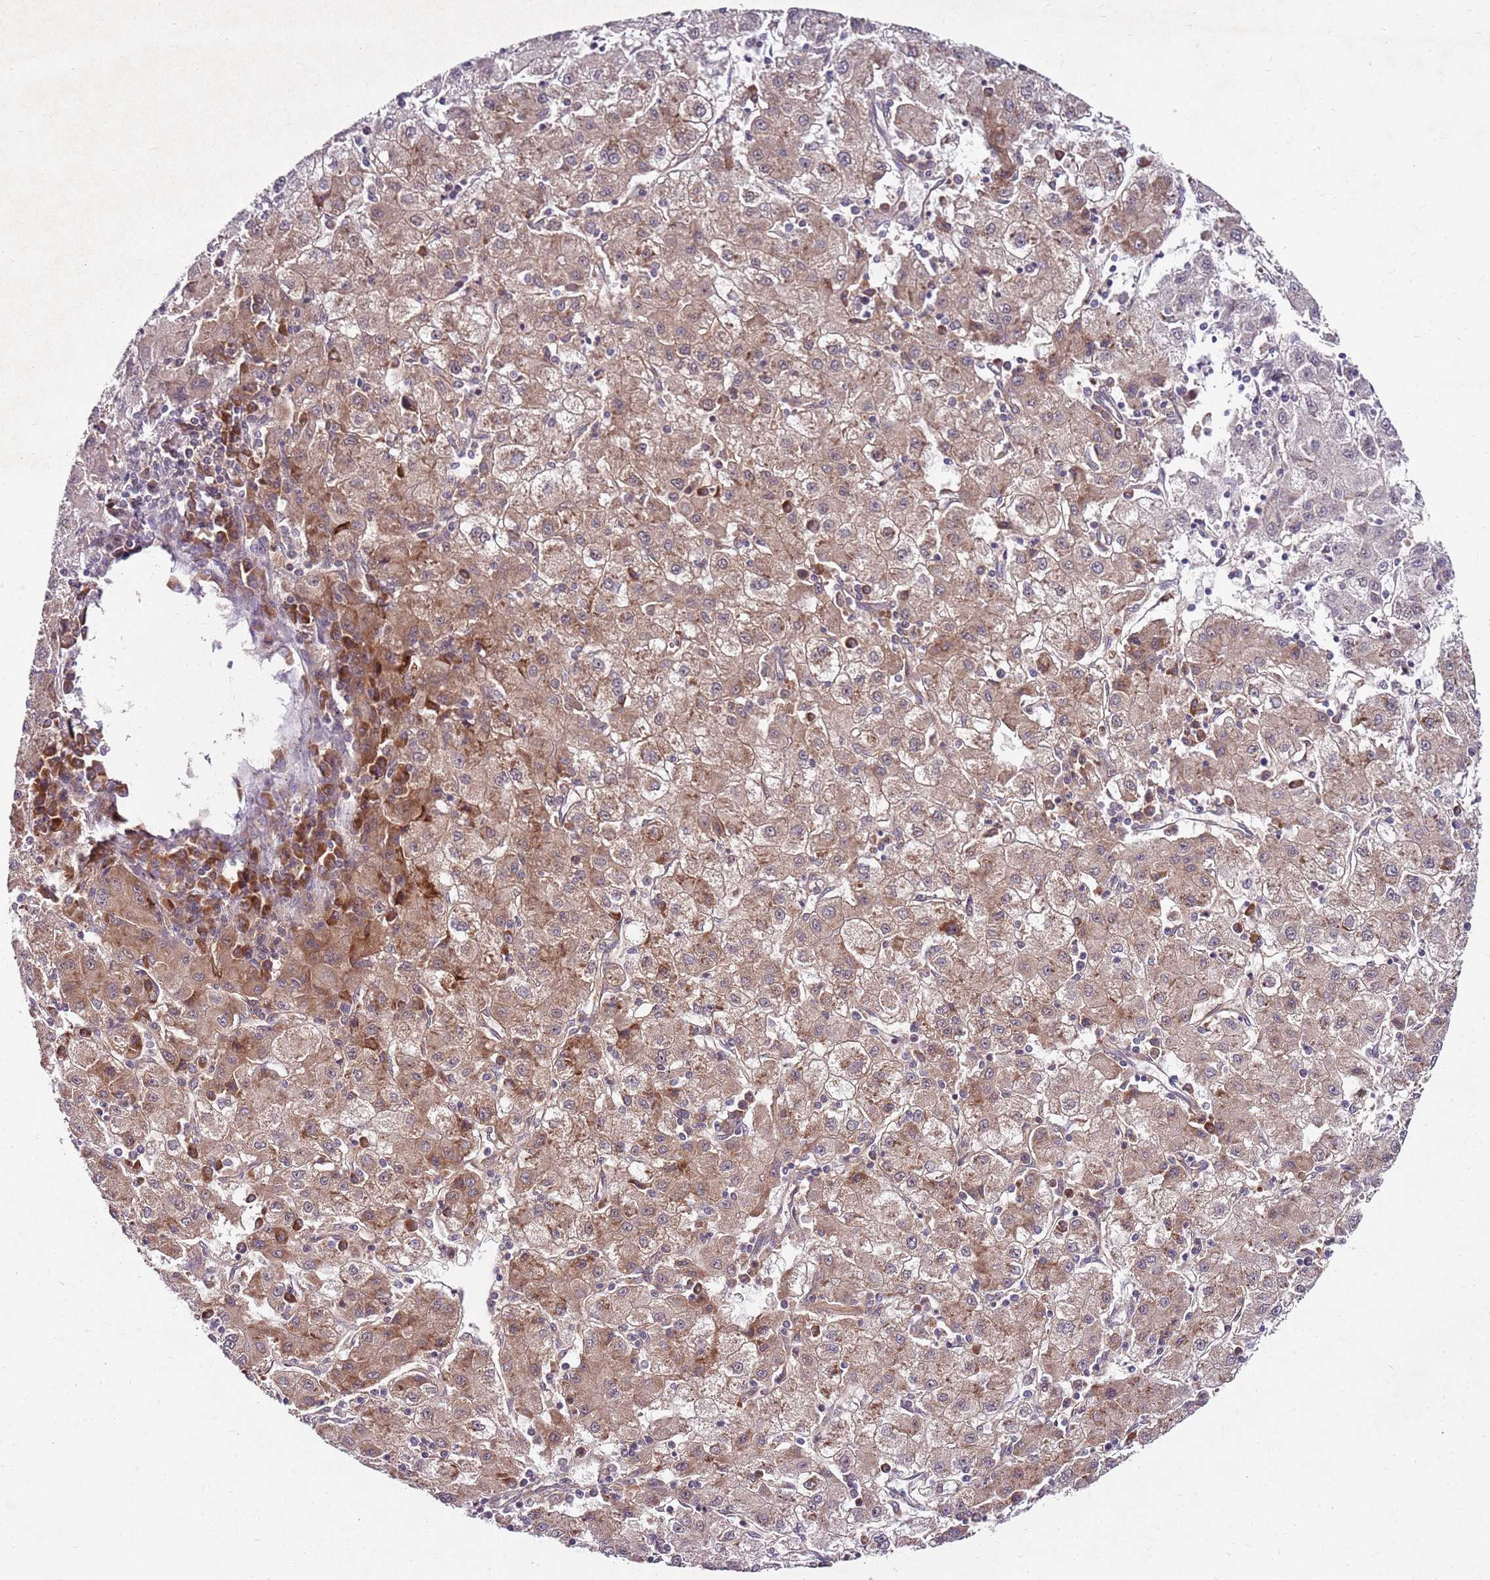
{"staining": {"intensity": "weak", "quantity": ">75%", "location": "cytoplasmic/membranous"}, "tissue": "liver cancer", "cell_type": "Tumor cells", "image_type": "cancer", "snomed": [{"axis": "morphology", "description": "Carcinoma, Hepatocellular, NOS"}, {"axis": "topography", "description": "Liver"}], "caption": "The immunohistochemical stain shows weak cytoplasmic/membranous expression in tumor cells of hepatocellular carcinoma (liver) tissue.", "gene": "FBXL22", "patient": {"sex": "male", "age": 72}}